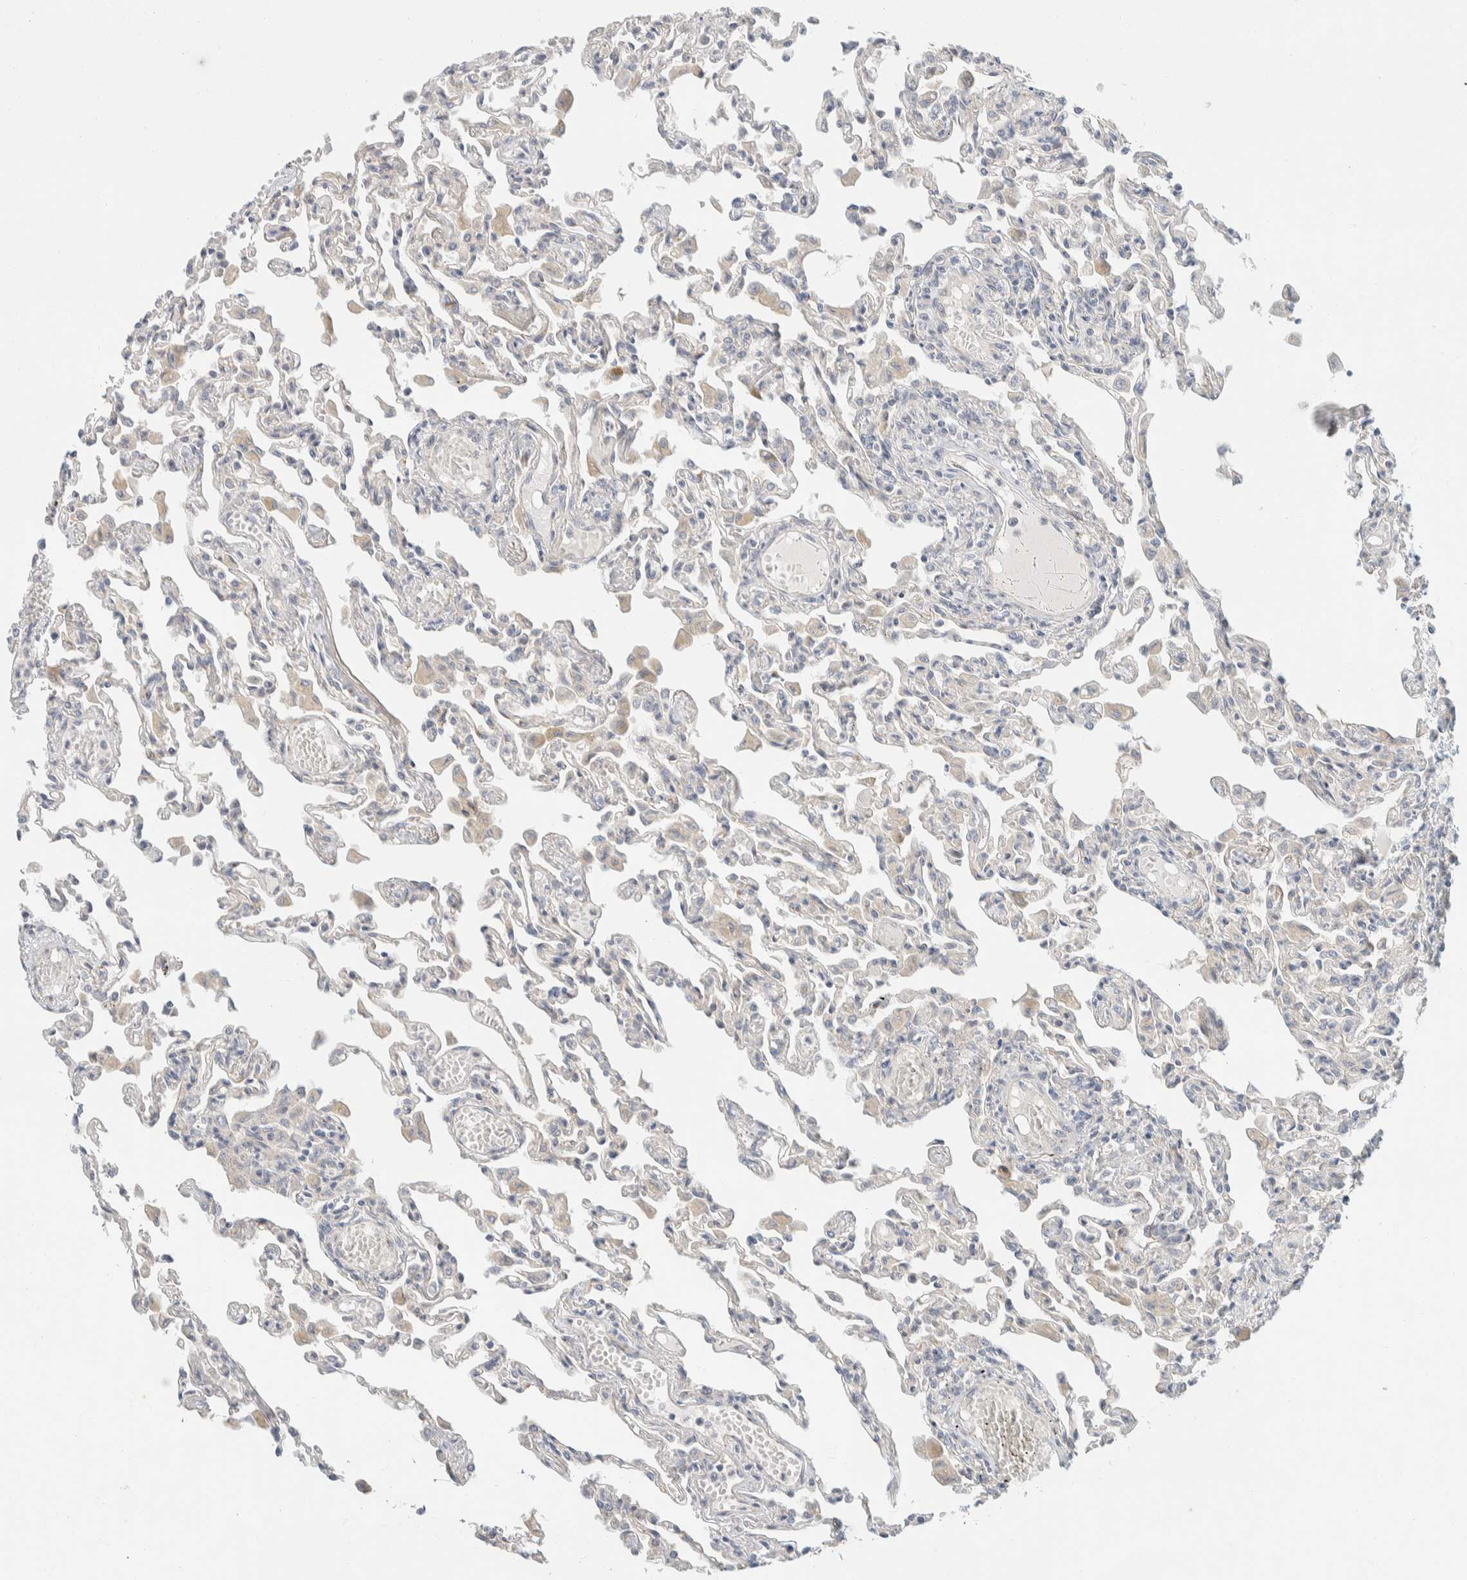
{"staining": {"intensity": "negative", "quantity": "none", "location": "none"}, "tissue": "lung", "cell_type": "Alveolar cells", "image_type": "normal", "snomed": [{"axis": "morphology", "description": "Normal tissue, NOS"}, {"axis": "topography", "description": "Bronchus"}, {"axis": "topography", "description": "Lung"}], "caption": "Immunohistochemistry of unremarkable human lung reveals no expression in alveolar cells.", "gene": "TMEM184B", "patient": {"sex": "female", "age": 49}}